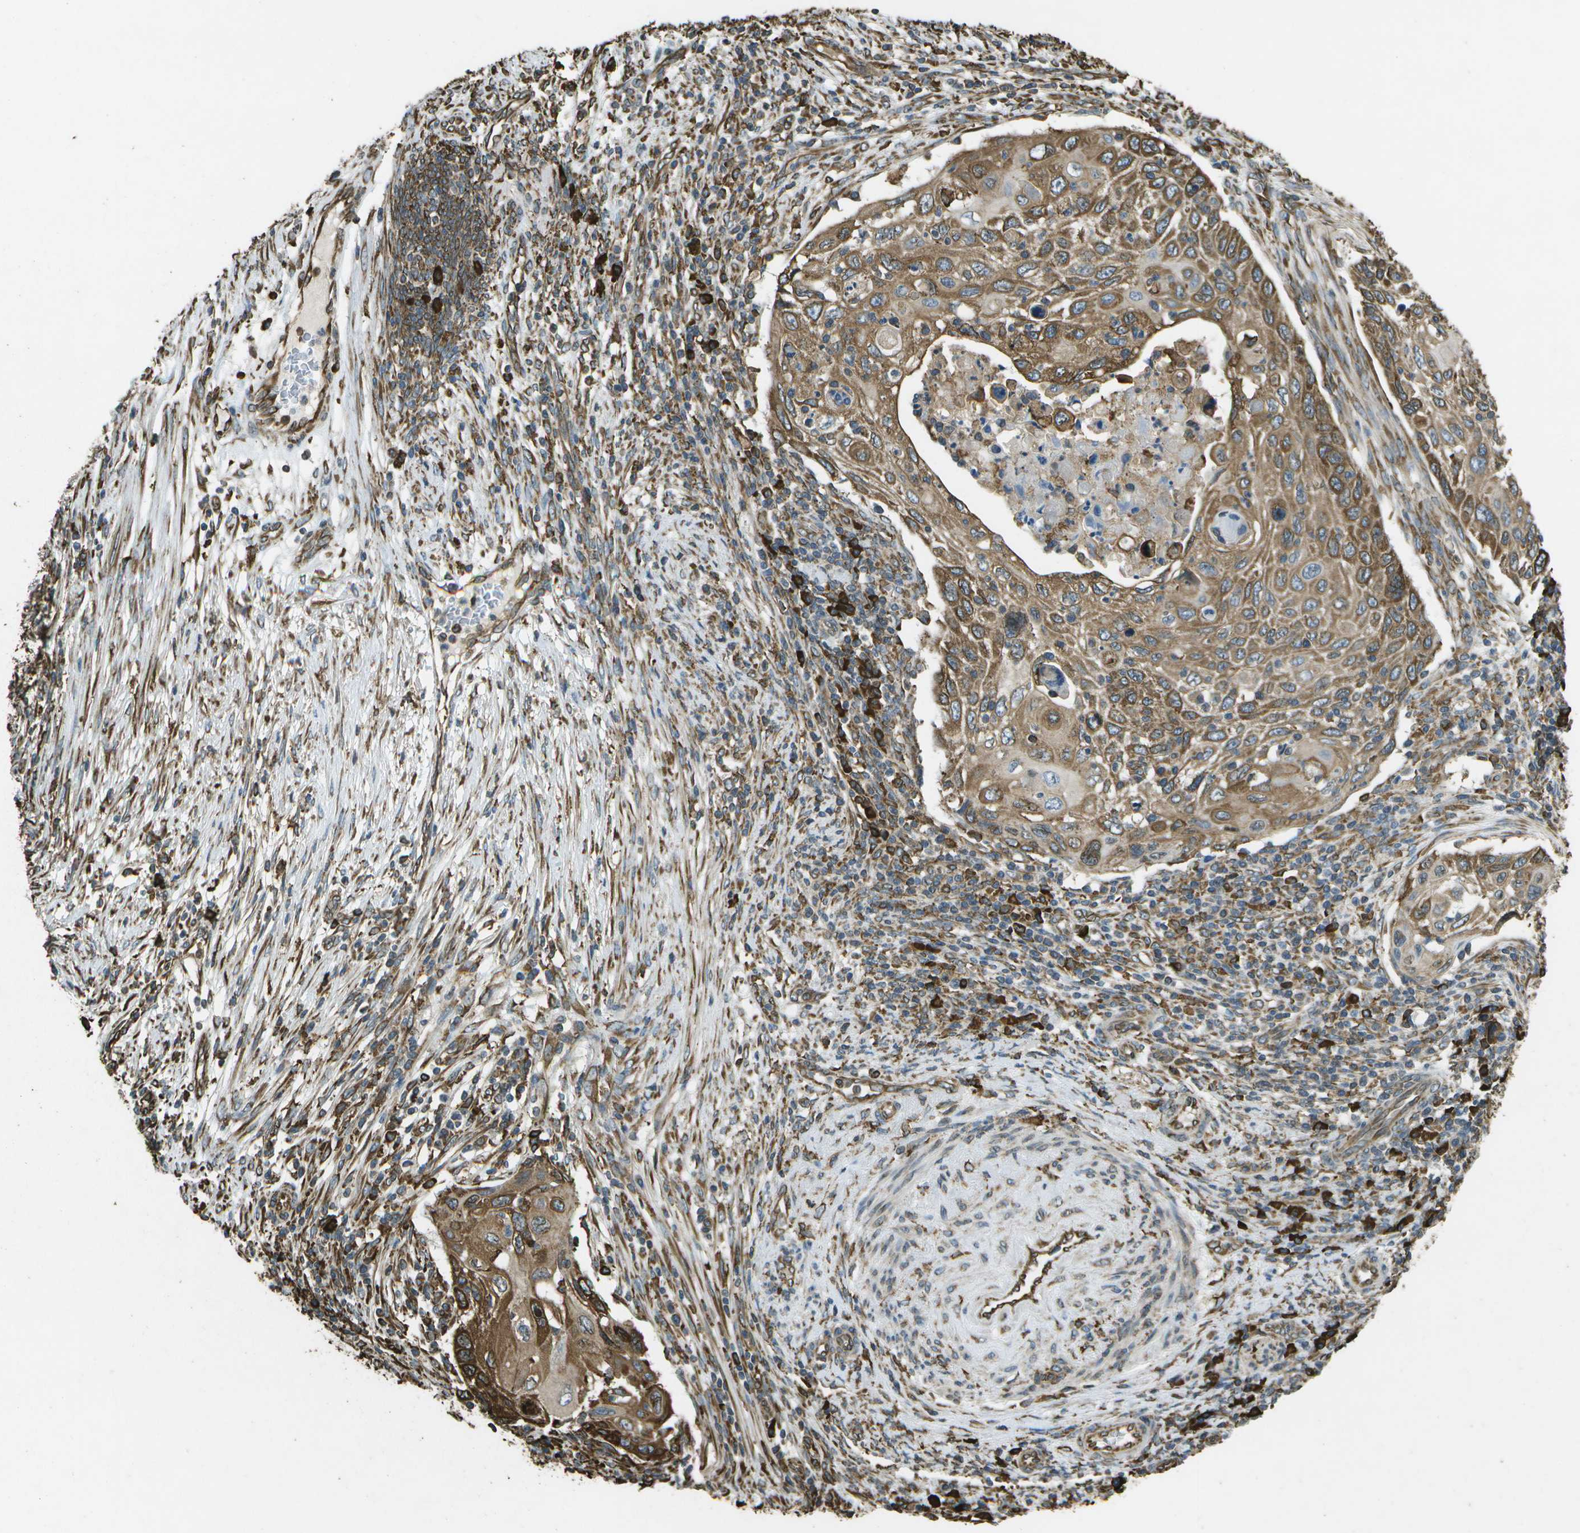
{"staining": {"intensity": "moderate", "quantity": ">75%", "location": "cytoplasmic/membranous"}, "tissue": "cervical cancer", "cell_type": "Tumor cells", "image_type": "cancer", "snomed": [{"axis": "morphology", "description": "Squamous cell carcinoma, NOS"}, {"axis": "topography", "description": "Cervix"}], "caption": "Protein analysis of squamous cell carcinoma (cervical) tissue displays moderate cytoplasmic/membranous staining in approximately >75% of tumor cells.", "gene": "PDIA4", "patient": {"sex": "female", "age": 70}}